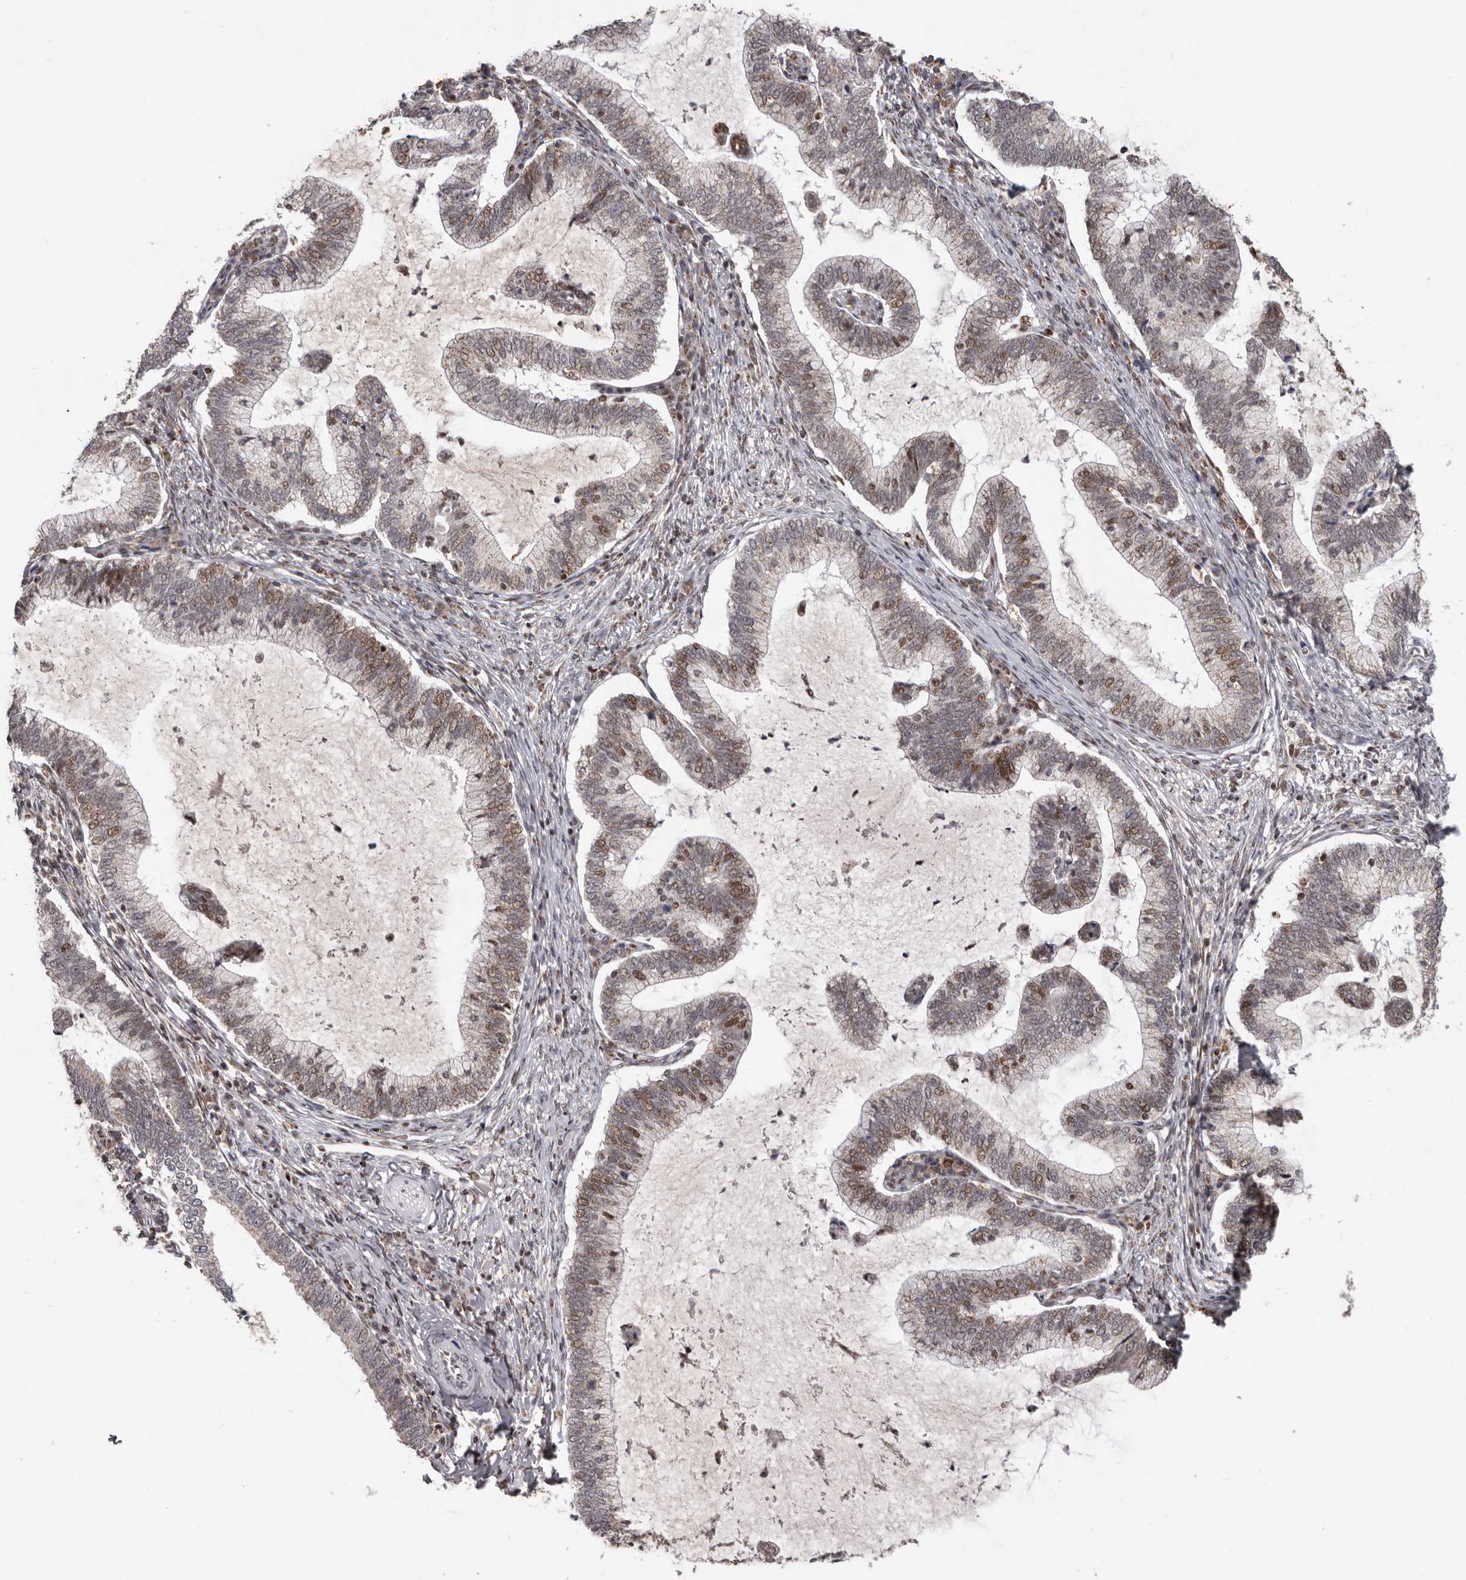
{"staining": {"intensity": "moderate", "quantity": "25%-75%", "location": "cytoplasmic/membranous,nuclear"}, "tissue": "cervical cancer", "cell_type": "Tumor cells", "image_type": "cancer", "snomed": [{"axis": "morphology", "description": "Adenocarcinoma, NOS"}, {"axis": "topography", "description": "Cervix"}], "caption": "This image shows adenocarcinoma (cervical) stained with immunohistochemistry to label a protein in brown. The cytoplasmic/membranous and nuclear of tumor cells show moderate positivity for the protein. Nuclei are counter-stained blue.", "gene": "C17orf99", "patient": {"sex": "female", "age": 36}}